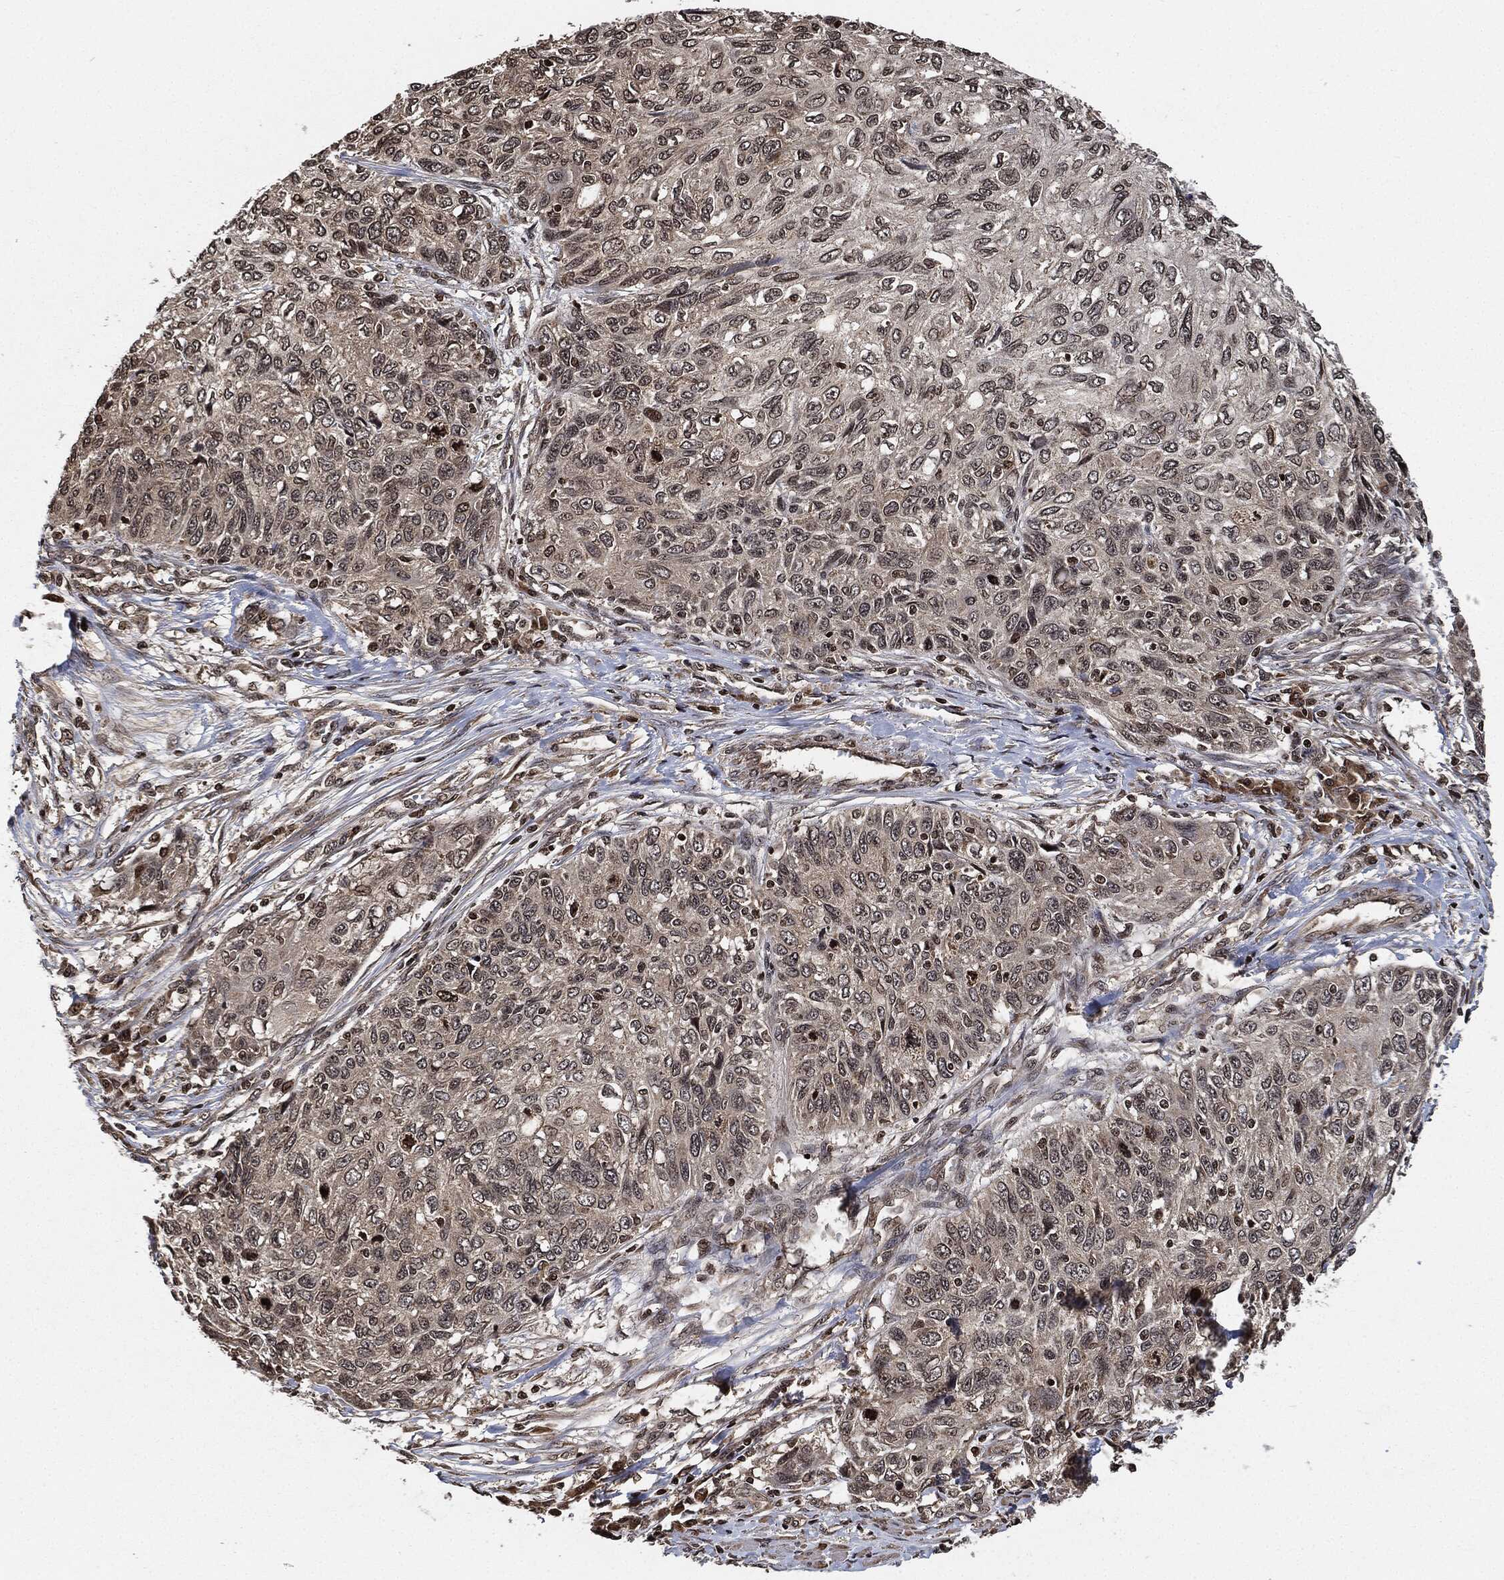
{"staining": {"intensity": "negative", "quantity": "none", "location": "none"}, "tissue": "skin cancer", "cell_type": "Tumor cells", "image_type": "cancer", "snomed": [{"axis": "morphology", "description": "Squamous cell carcinoma, NOS"}, {"axis": "topography", "description": "Skin"}], "caption": "Human squamous cell carcinoma (skin) stained for a protein using IHC reveals no staining in tumor cells.", "gene": "PDK1", "patient": {"sex": "male", "age": 92}}